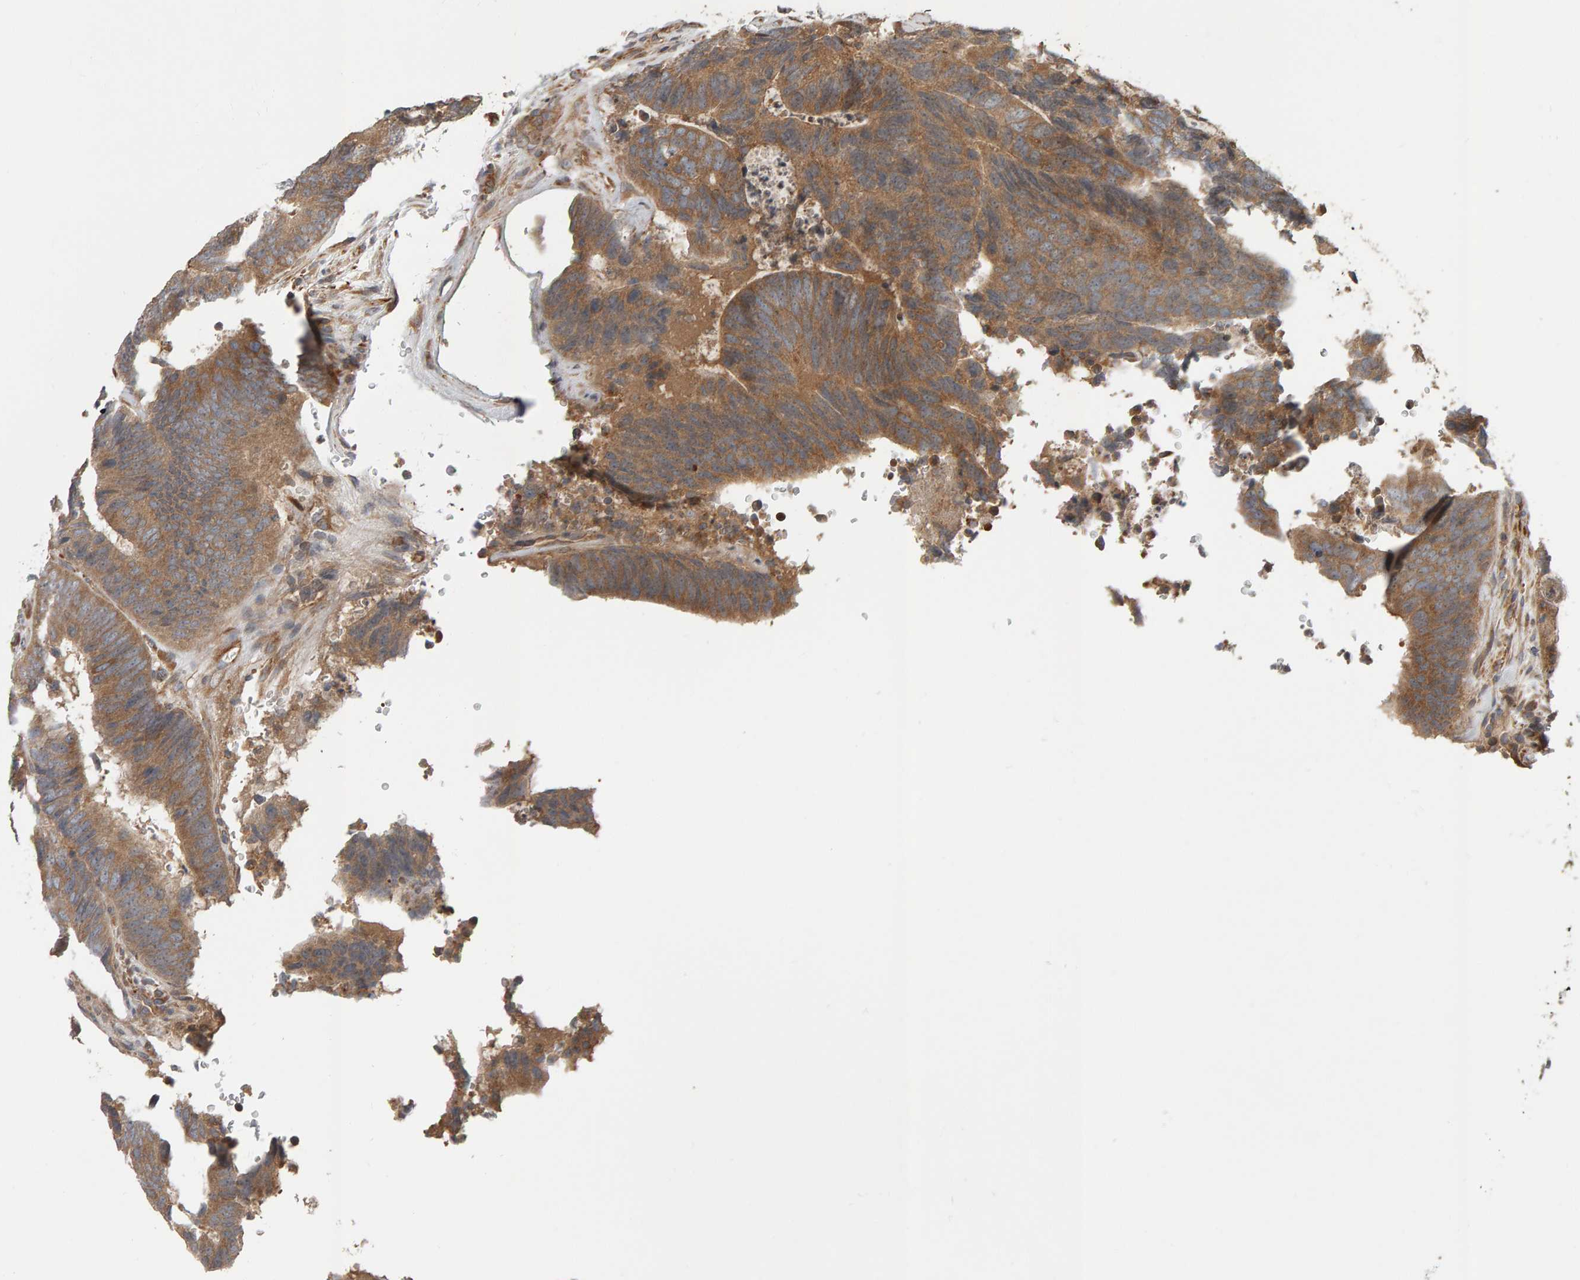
{"staining": {"intensity": "moderate", "quantity": ">75%", "location": "cytoplasmic/membranous"}, "tissue": "colorectal cancer", "cell_type": "Tumor cells", "image_type": "cancer", "snomed": [{"axis": "morphology", "description": "Adenocarcinoma, NOS"}, {"axis": "topography", "description": "Colon"}], "caption": "Immunohistochemical staining of human colorectal cancer demonstrates medium levels of moderate cytoplasmic/membranous positivity in about >75% of tumor cells.", "gene": "C9orf72", "patient": {"sex": "male", "age": 56}}